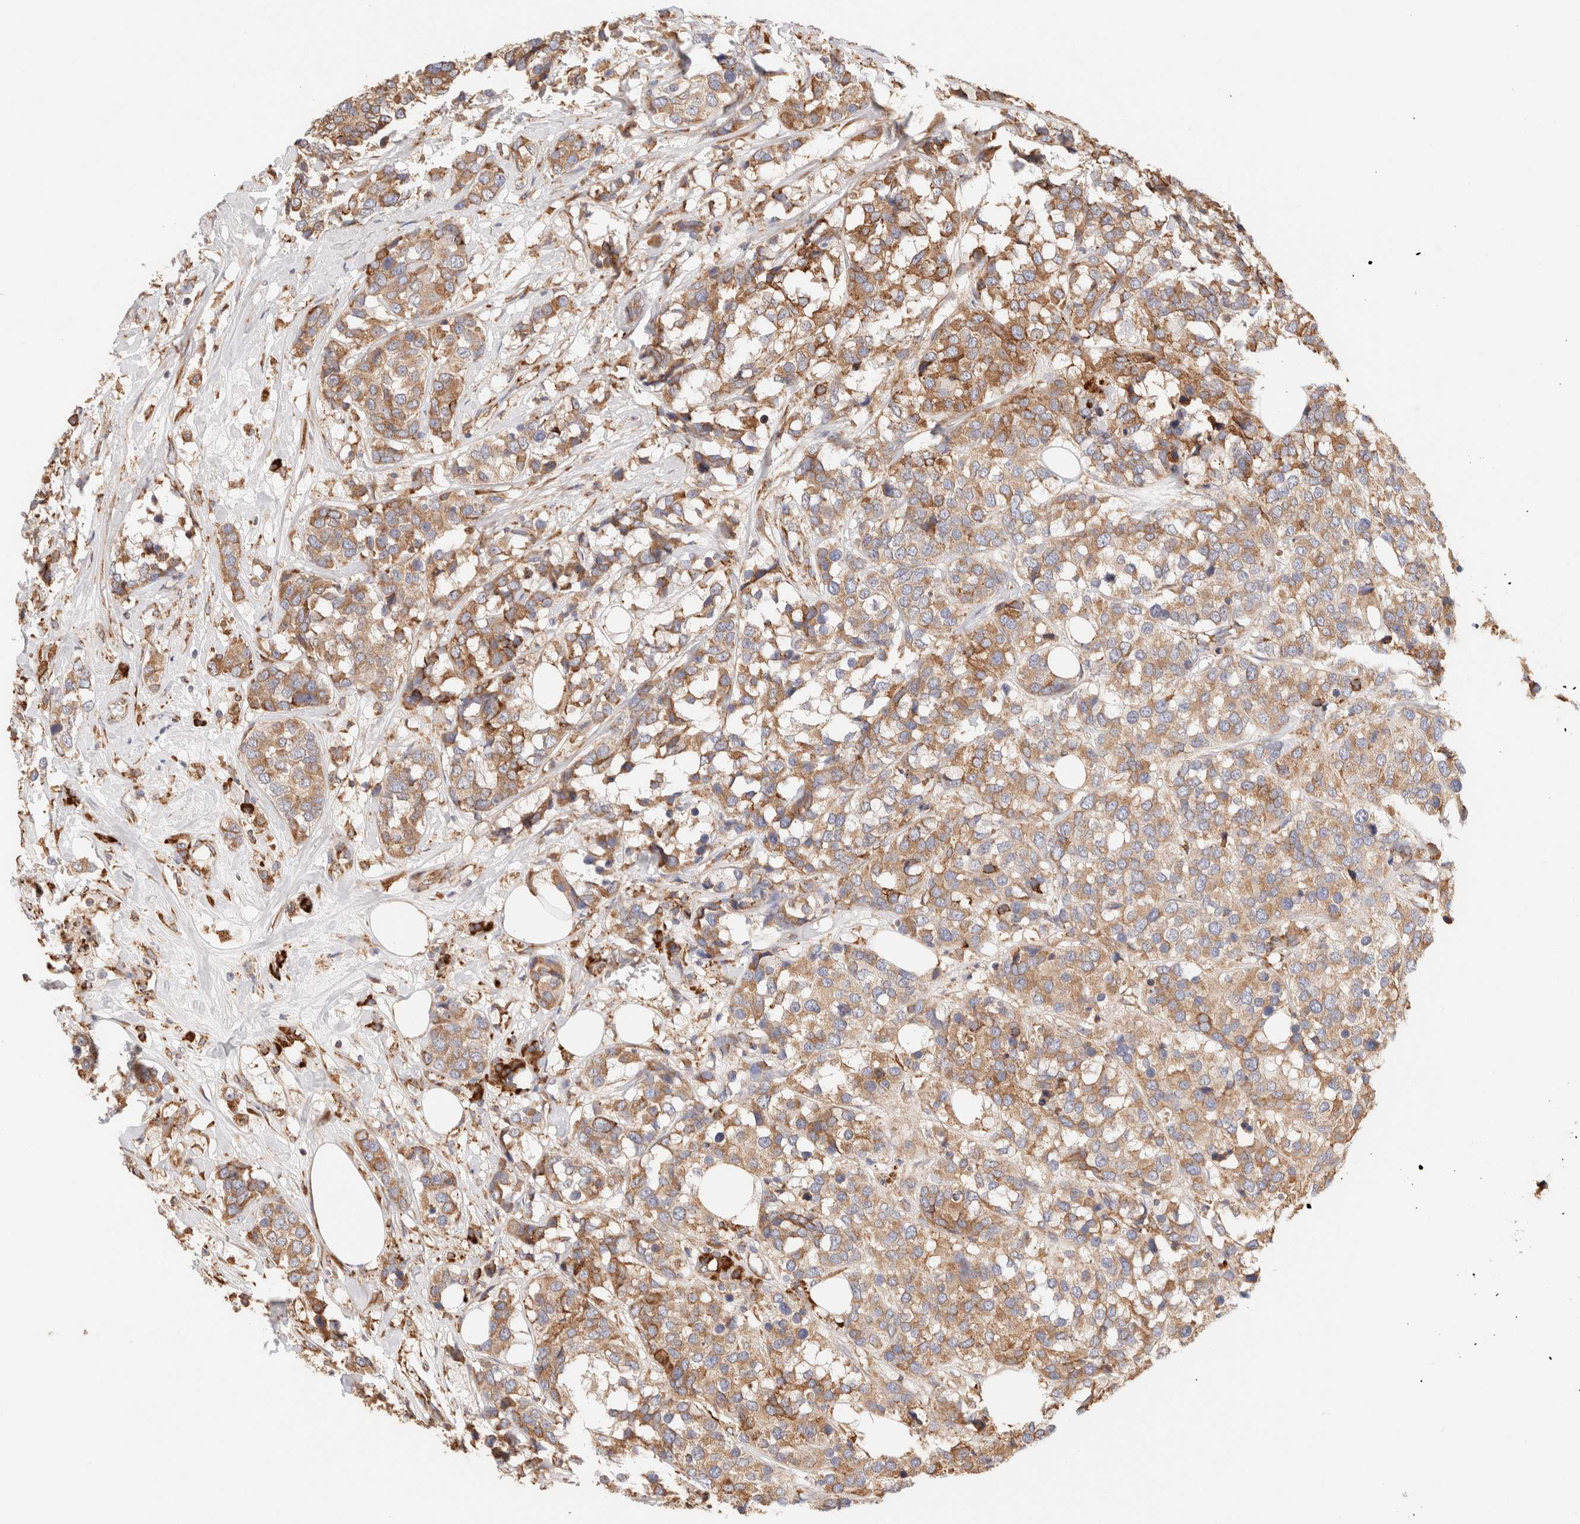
{"staining": {"intensity": "moderate", "quantity": ">75%", "location": "cytoplasmic/membranous"}, "tissue": "breast cancer", "cell_type": "Tumor cells", "image_type": "cancer", "snomed": [{"axis": "morphology", "description": "Lobular carcinoma"}, {"axis": "topography", "description": "Breast"}], "caption": "Immunohistochemical staining of breast cancer (lobular carcinoma) reveals medium levels of moderate cytoplasmic/membranous expression in approximately >75% of tumor cells.", "gene": "FER", "patient": {"sex": "female", "age": 59}}